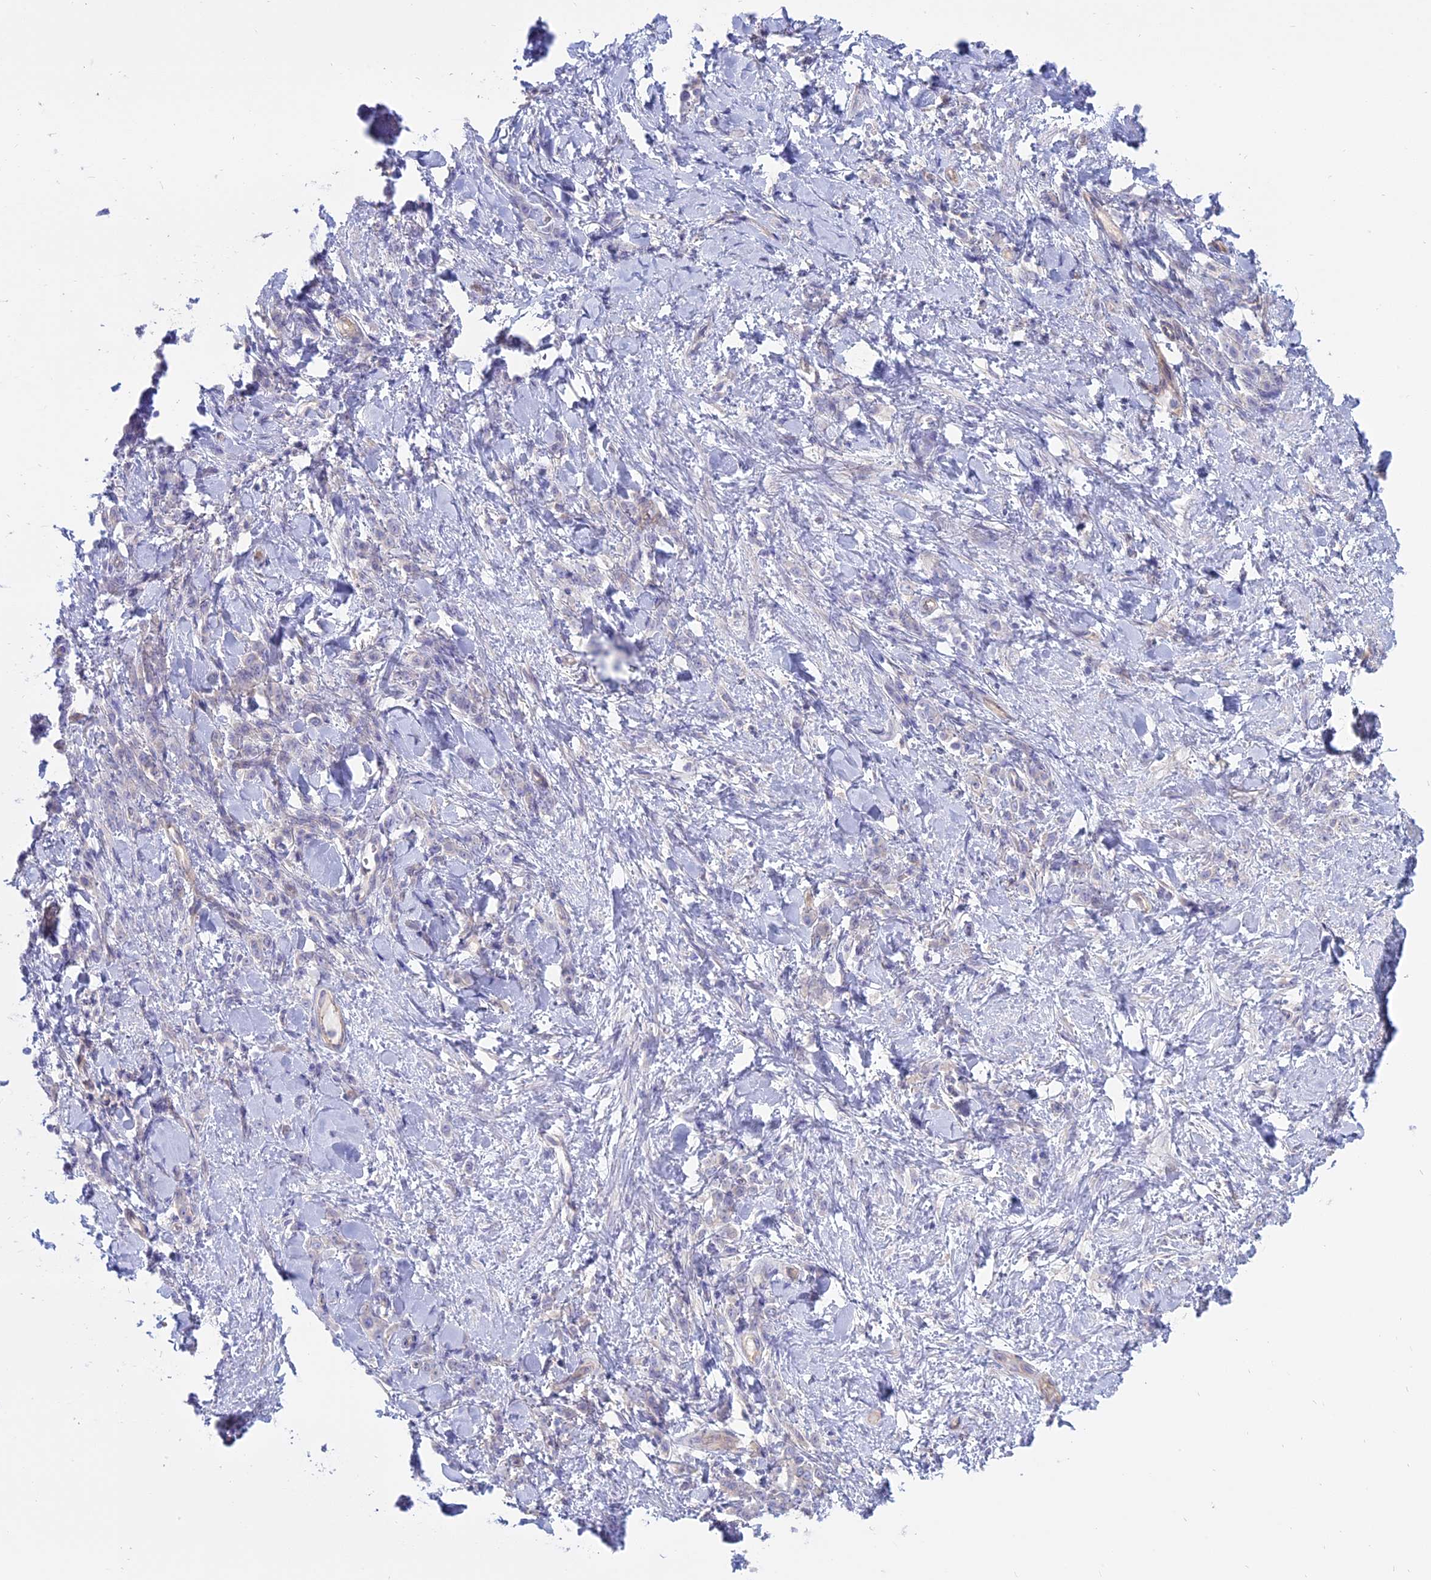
{"staining": {"intensity": "negative", "quantity": "none", "location": "none"}, "tissue": "stomach cancer", "cell_type": "Tumor cells", "image_type": "cancer", "snomed": [{"axis": "morphology", "description": "Normal tissue, NOS"}, {"axis": "morphology", "description": "Adenocarcinoma, NOS"}, {"axis": "topography", "description": "Stomach"}], "caption": "Tumor cells are negative for protein expression in human stomach cancer (adenocarcinoma).", "gene": "AHCYL1", "patient": {"sex": "male", "age": 82}}